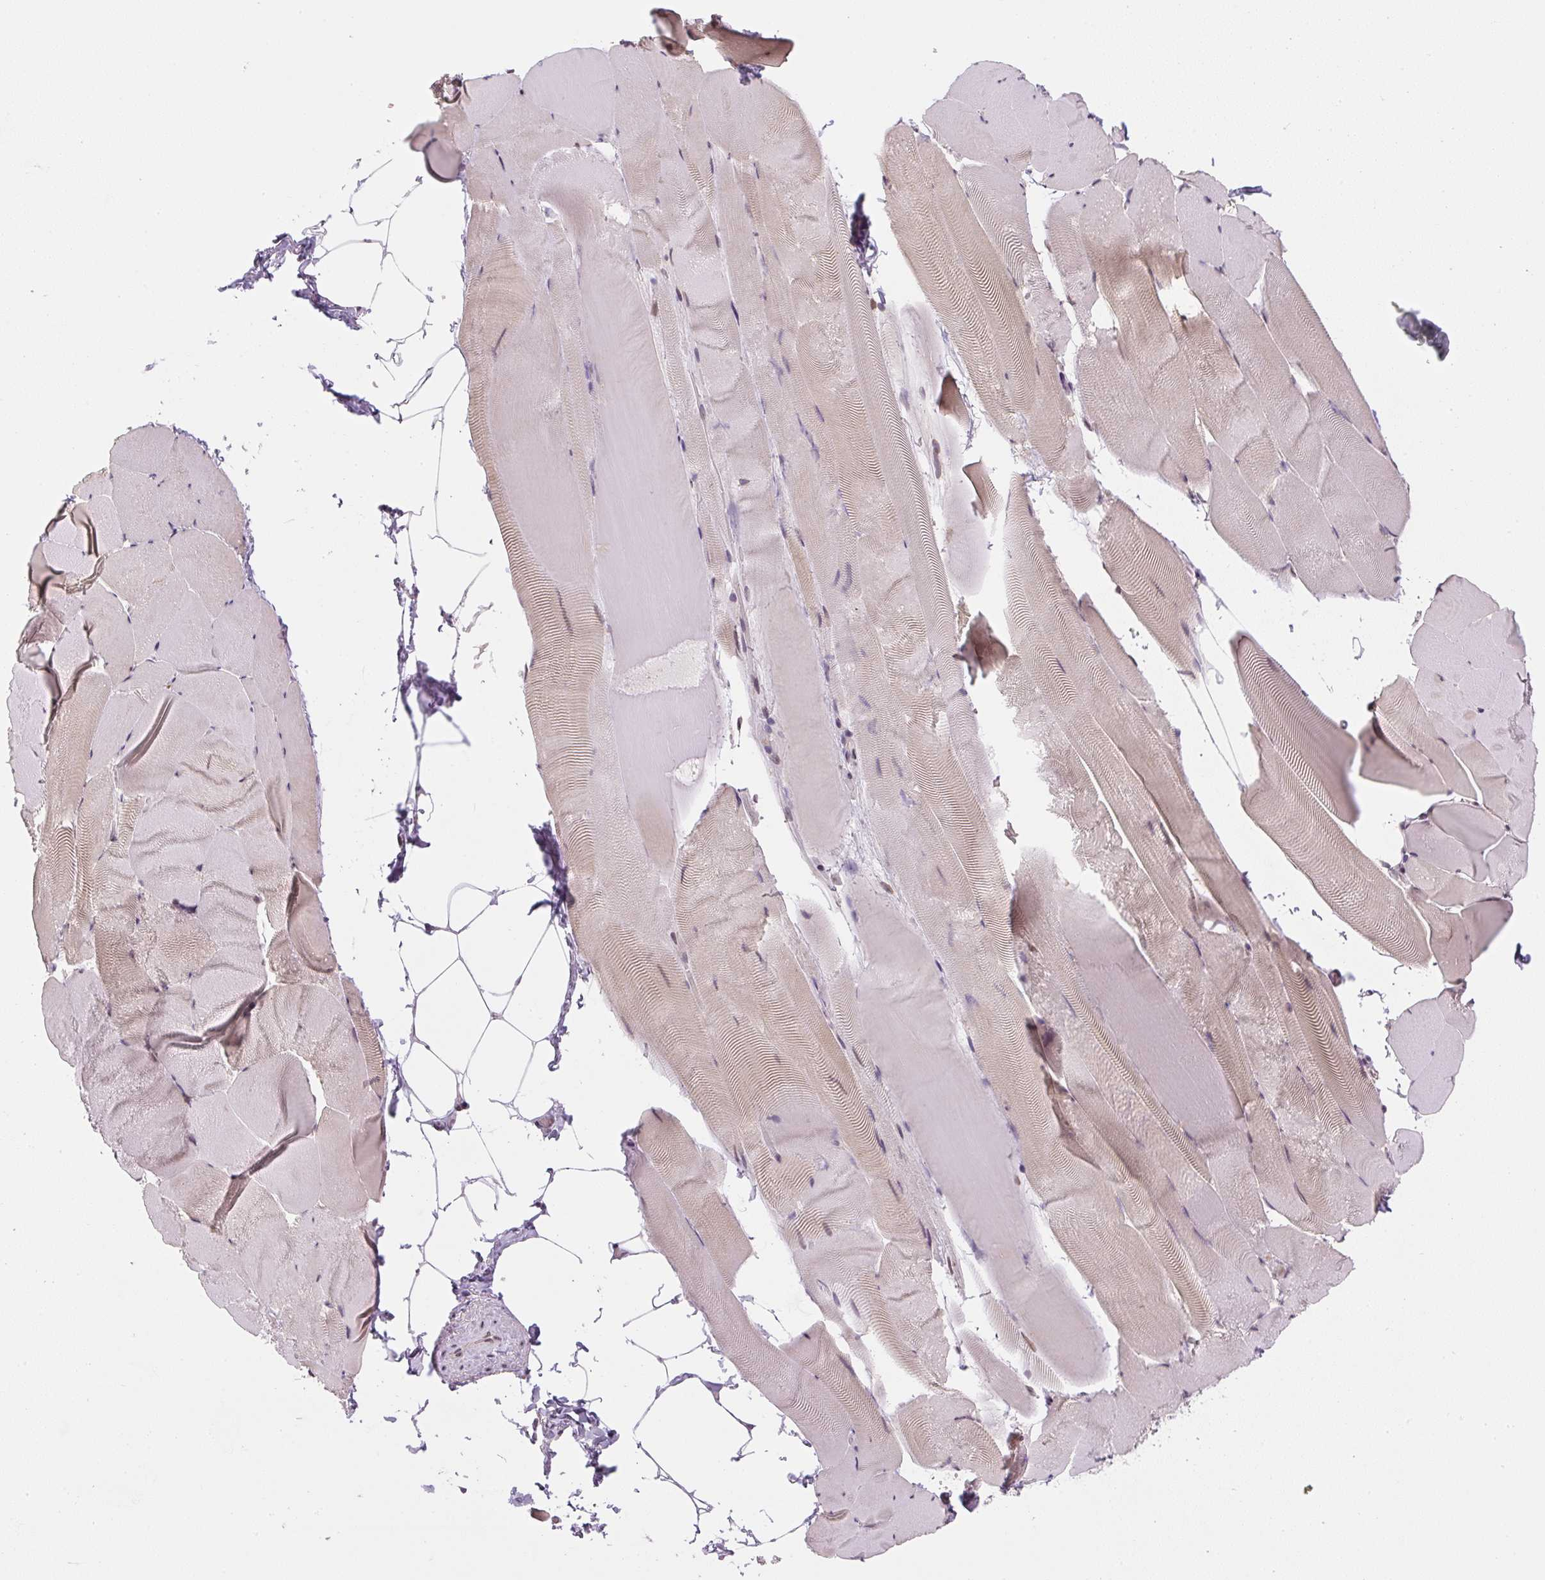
{"staining": {"intensity": "weak", "quantity": "<25%", "location": "cytoplasmic/membranous,nuclear"}, "tissue": "skeletal muscle", "cell_type": "Myocytes", "image_type": "normal", "snomed": [{"axis": "morphology", "description": "Normal tissue, NOS"}, {"axis": "topography", "description": "Skeletal muscle"}], "caption": "Image shows no significant protein staining in myocytes of benign skeletal muscle.", "gene": "SGF29", "patient": {"sex": "female", "age": 64}}